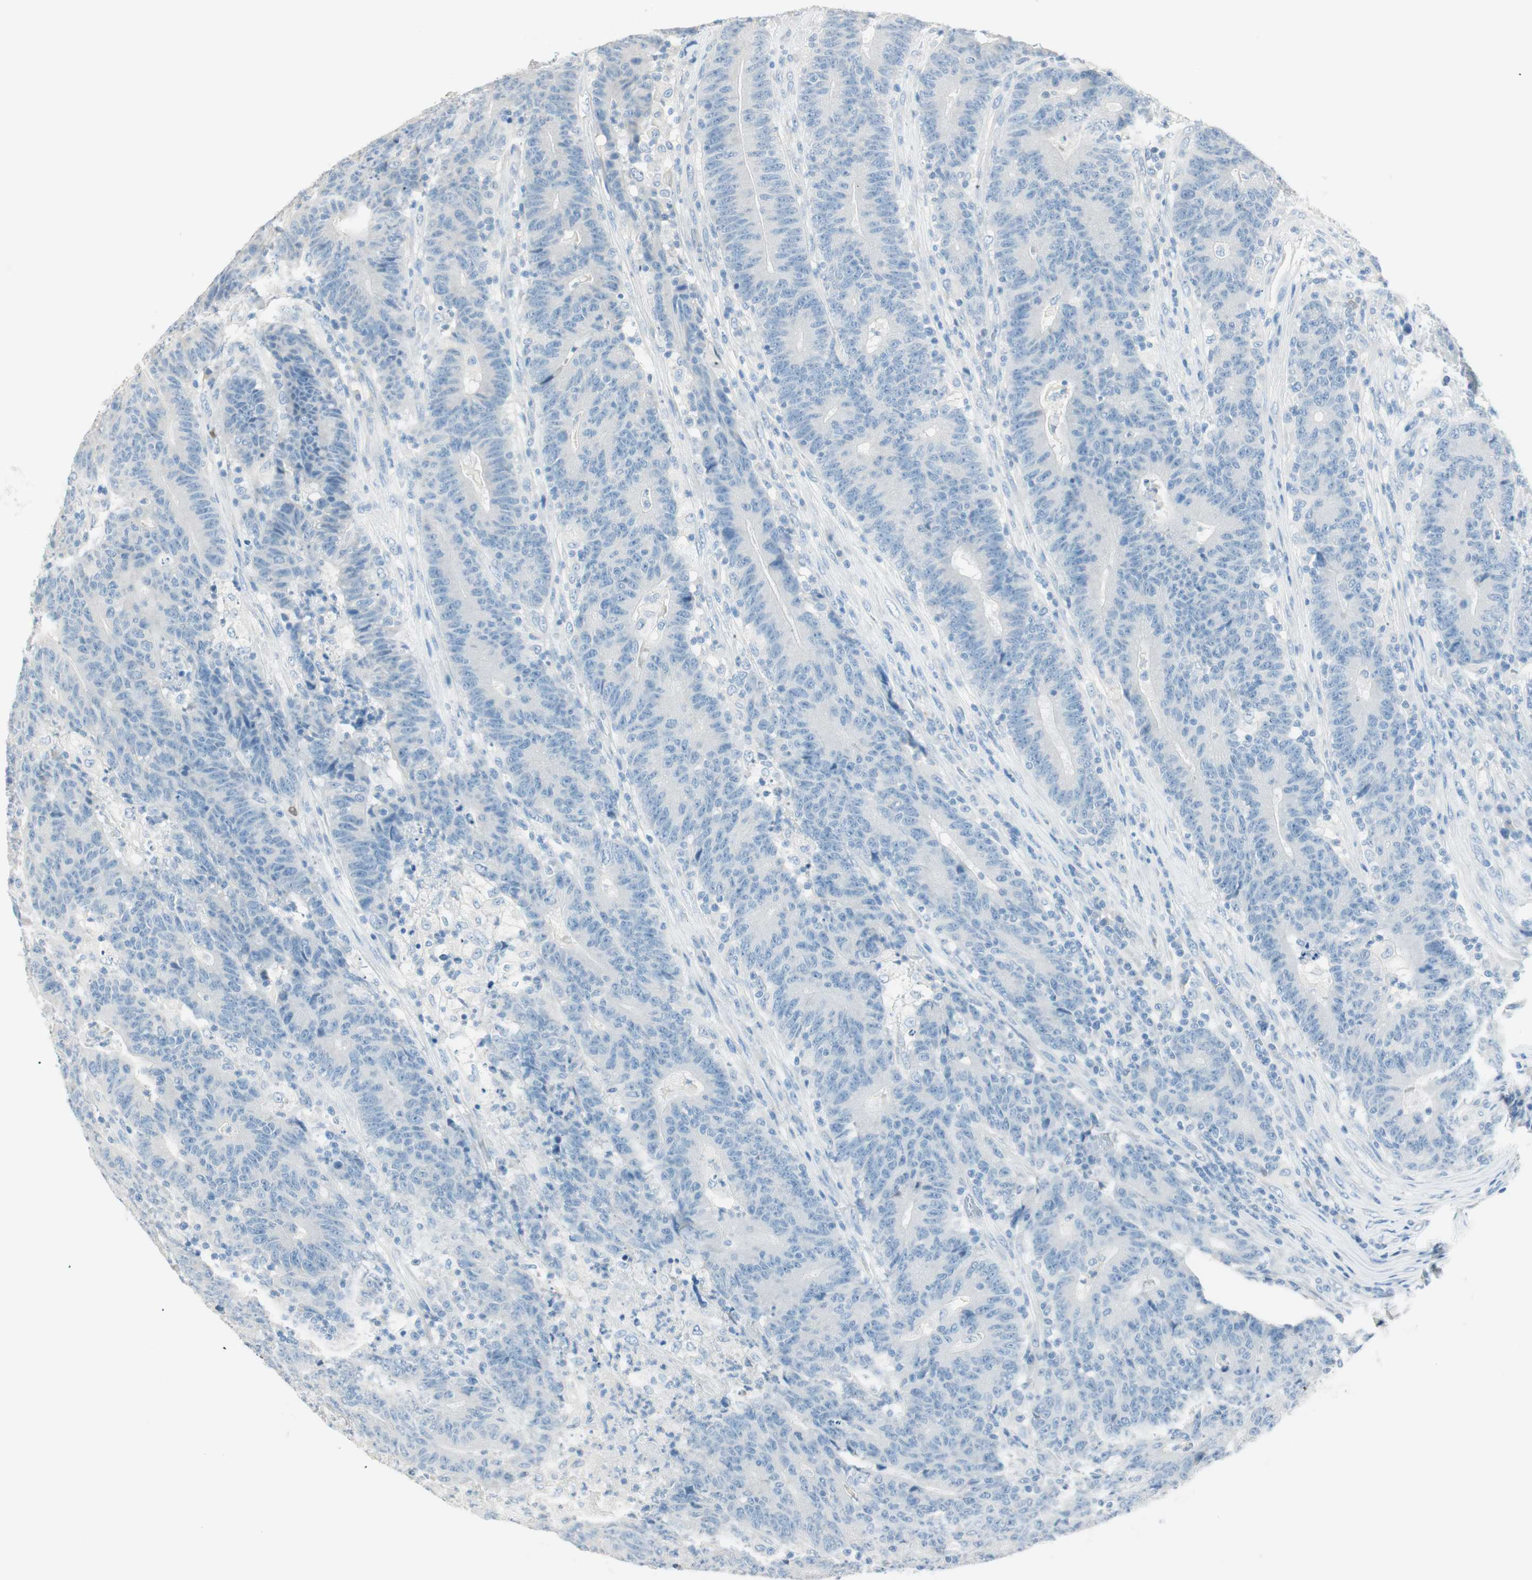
{"staining": {"intensity": "negative", "quantity": "none", "location": "none"}, "tissue": "colorectal cancer", "cell_type": "Tumor cells", "image_type": "cancer", "snomed": [{"axis": "morphology", "description": "Normal tissue, NOS"}, {"axis": "morphology", "description": "Adenocarcinoma, NOS"}, {"axis": "topography", "description": "Colon"}], "caption": "This is a photomicrograph of immunohistochemistry staining of colorectal adenocarcinoma, which shows no positivity in tumor cells.", "gene": "HPGD", "patient": {"sex": "female", "age": 75}}